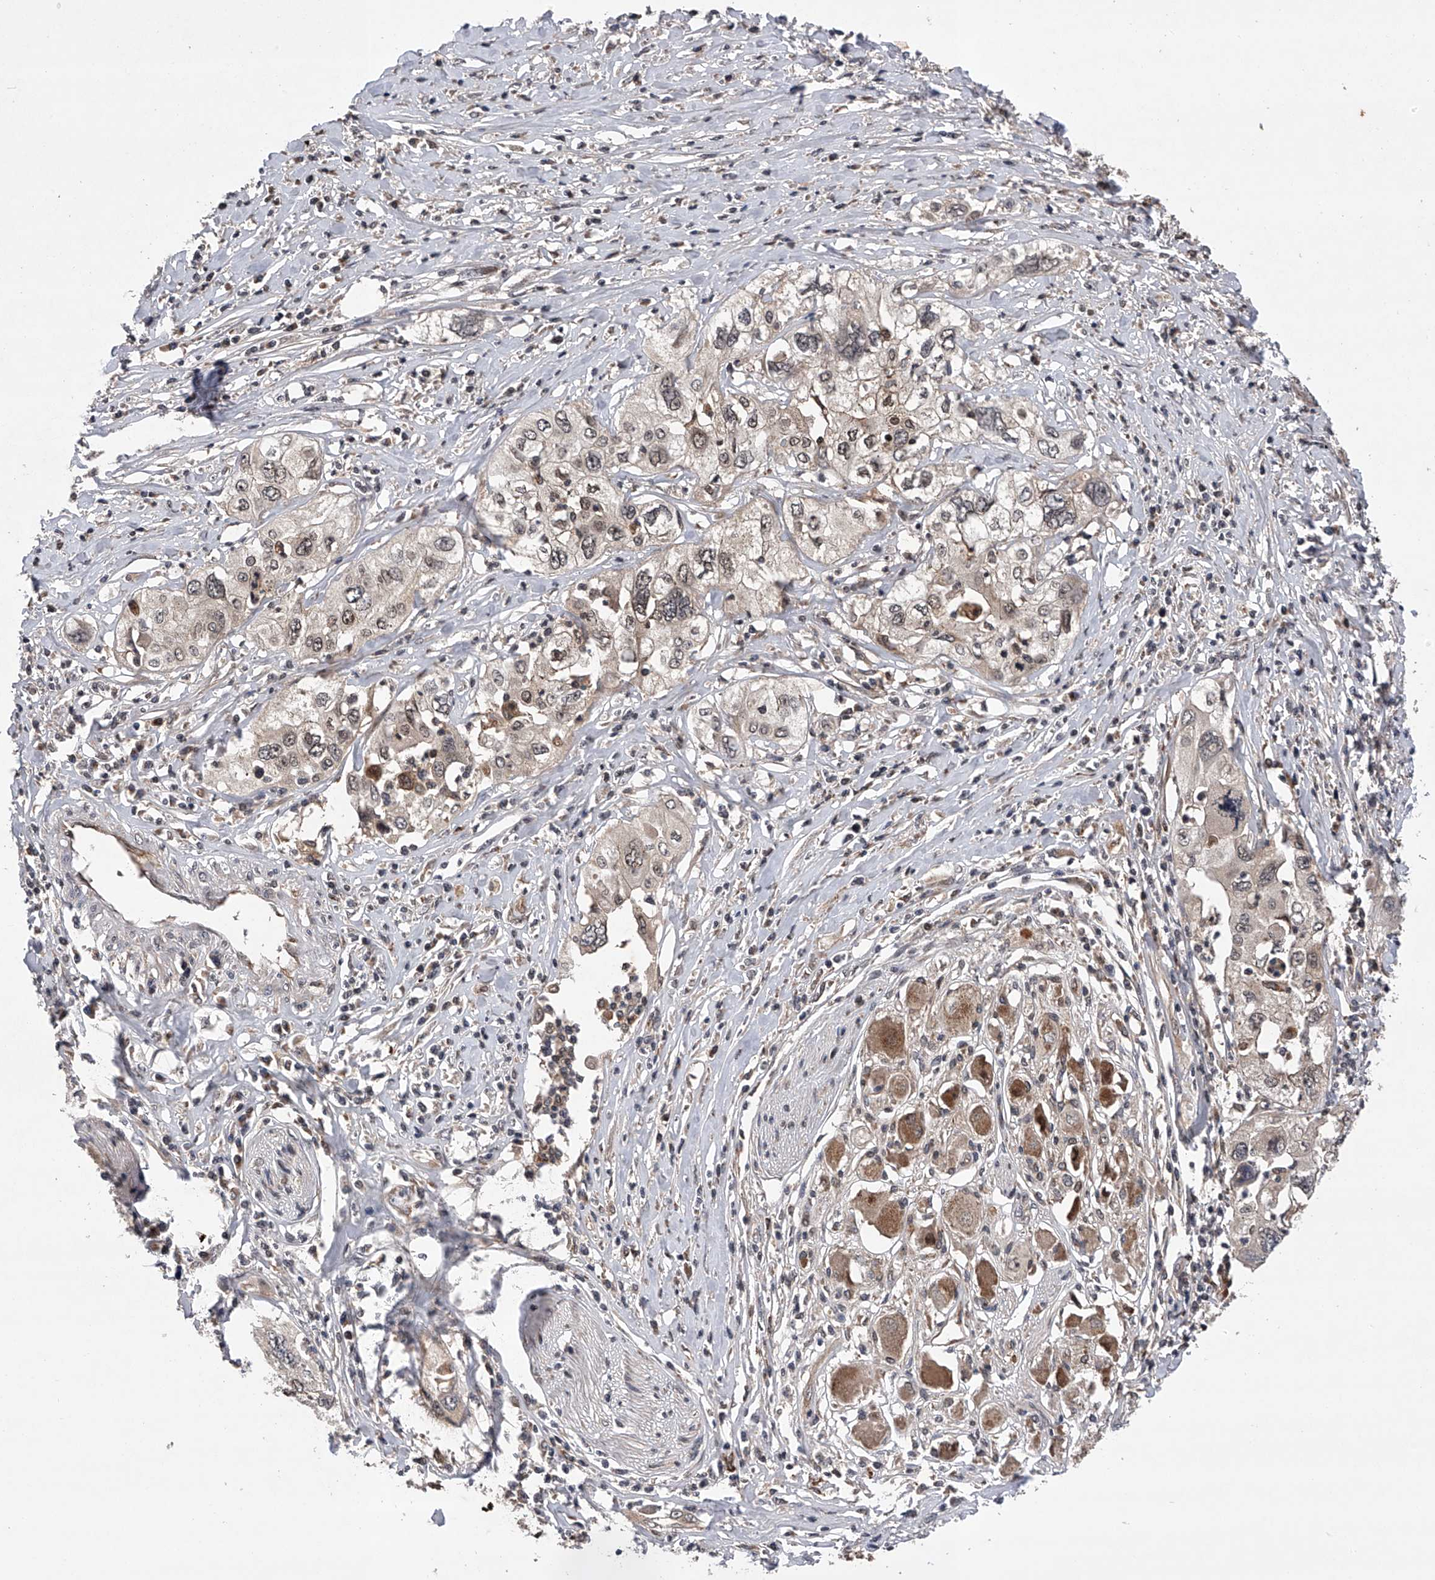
{"staining": {"intensity": "weak", "quantity": "<25%", "location": "nuclear"}, "tissue": "cervical cancer", "cell_type": "Tumor cells", "image_type": "cancer", "snomed": [{"axis": "morphology", "description": "Squamous cell carcinoma, NOS"}, {"axis": "topography", "description": "Cervix"}], "caption": "Immunohistochemical staining of human squamous cell carcinoma (cervical) exhibits no significant expression in tumor cells. Brightfield microscopy of IHC stained with DAB (brown) and hematoxylin (blue), captured at high magnification.", "gene": "MAP3K11", "patient": {"sex": "female", "age": 31}}